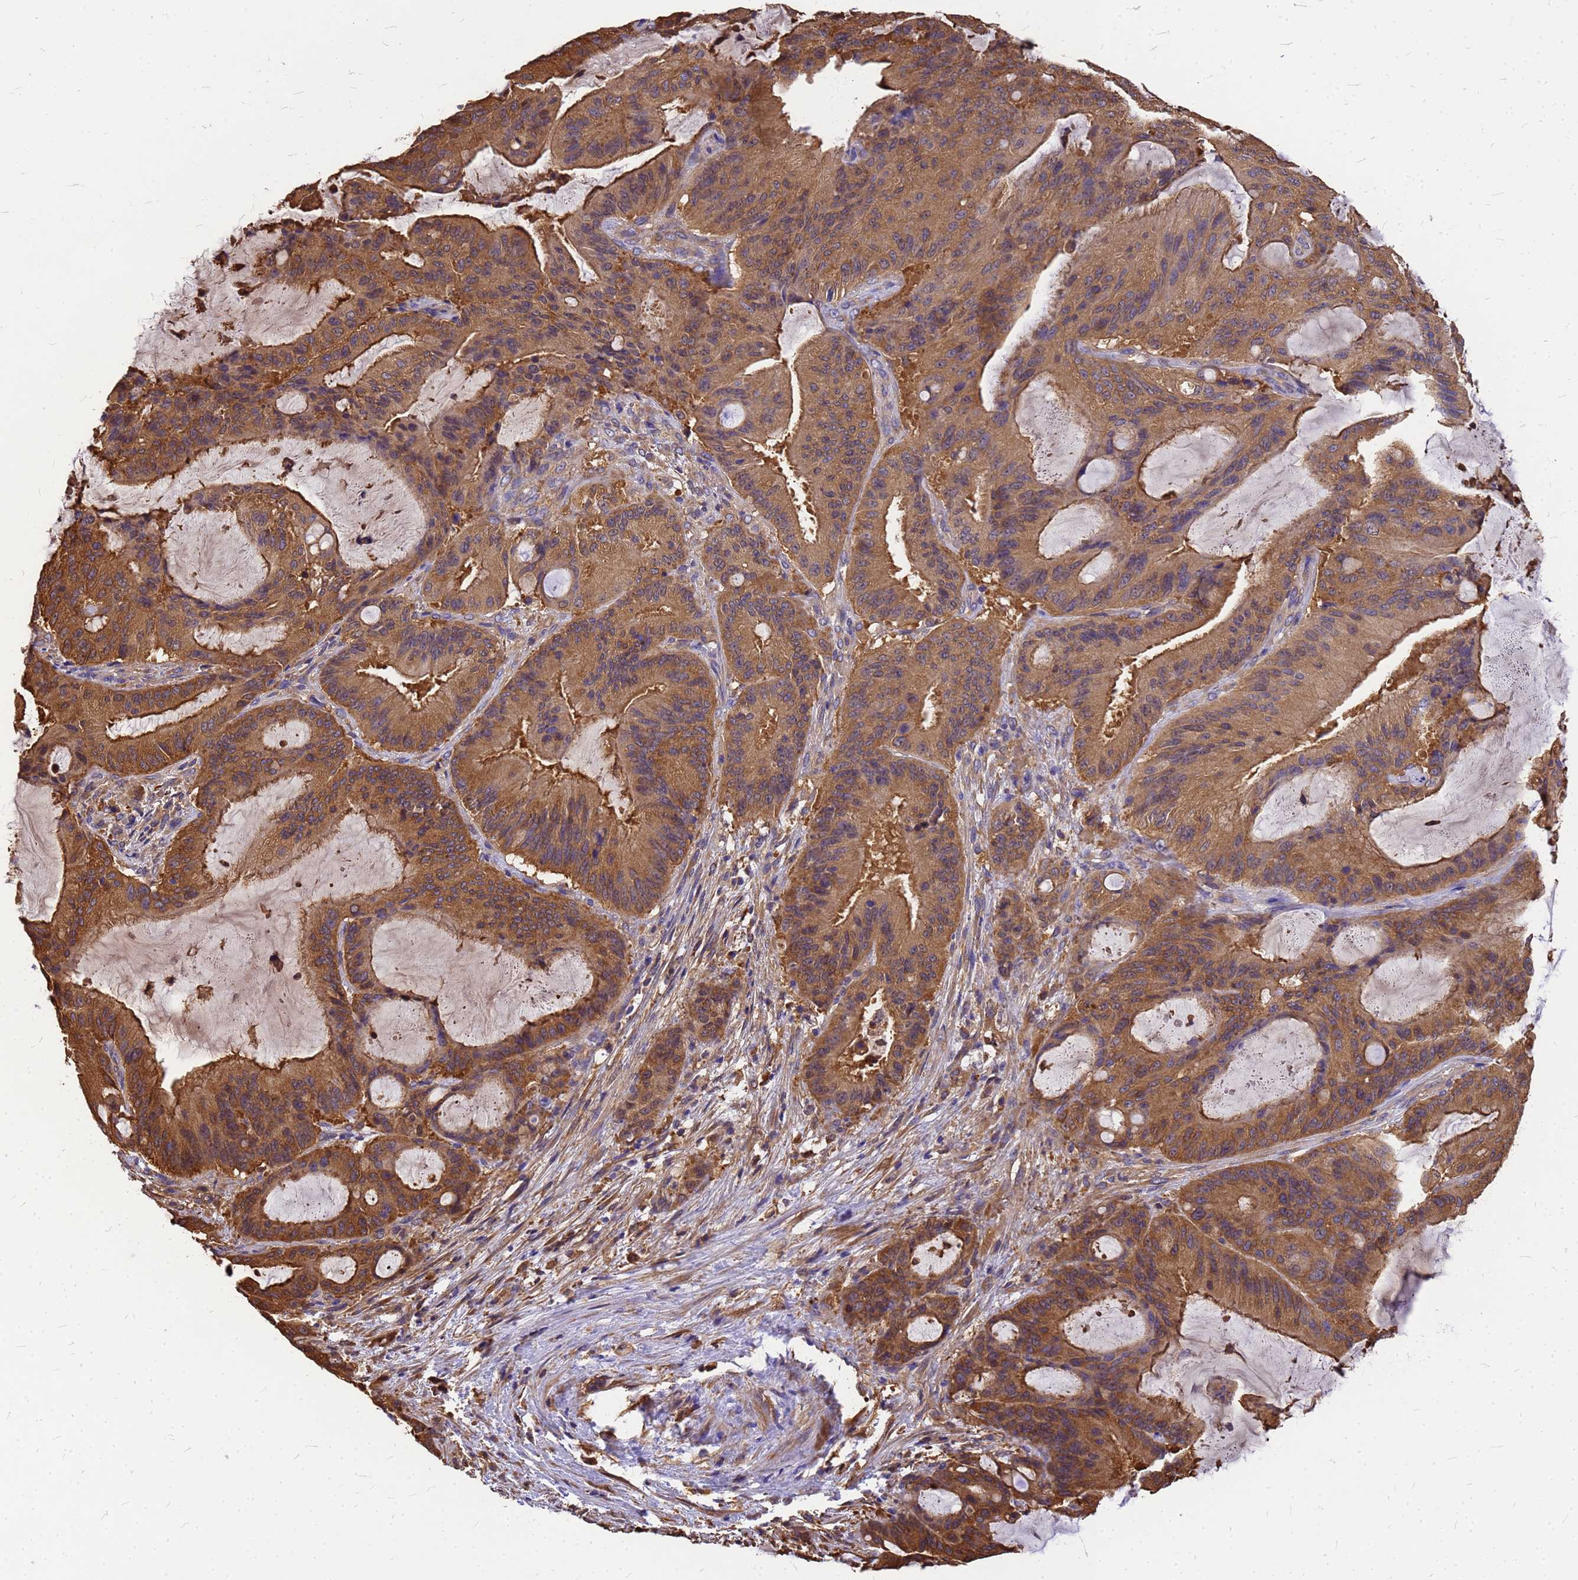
{"staining": {"intensity": "moderate", "quantity": ">75%", "location": "cytoplasmic/membranous"}, "tissue": "liver cancer", "cell_type": "Tumor cells", "image_type": "cancer", "snomed": [{"axis": "morphology", "description": "Normal tissue, NOS"}, {"axis": "morphology", "description": "Cholangiocarcinoma"}, {"axis": "topography", "description": "Liver"}, {"axis": "topography", "description": "Peripheral nerve tissue"}], "caption": "Tumor cells show medium levels of moderate cytoplasmic/membranous expression in approximately >75% of cells in liver cholangiocarcinoma.", "gene": "GID4", "patient": {"sex": "female", "age": 73}}